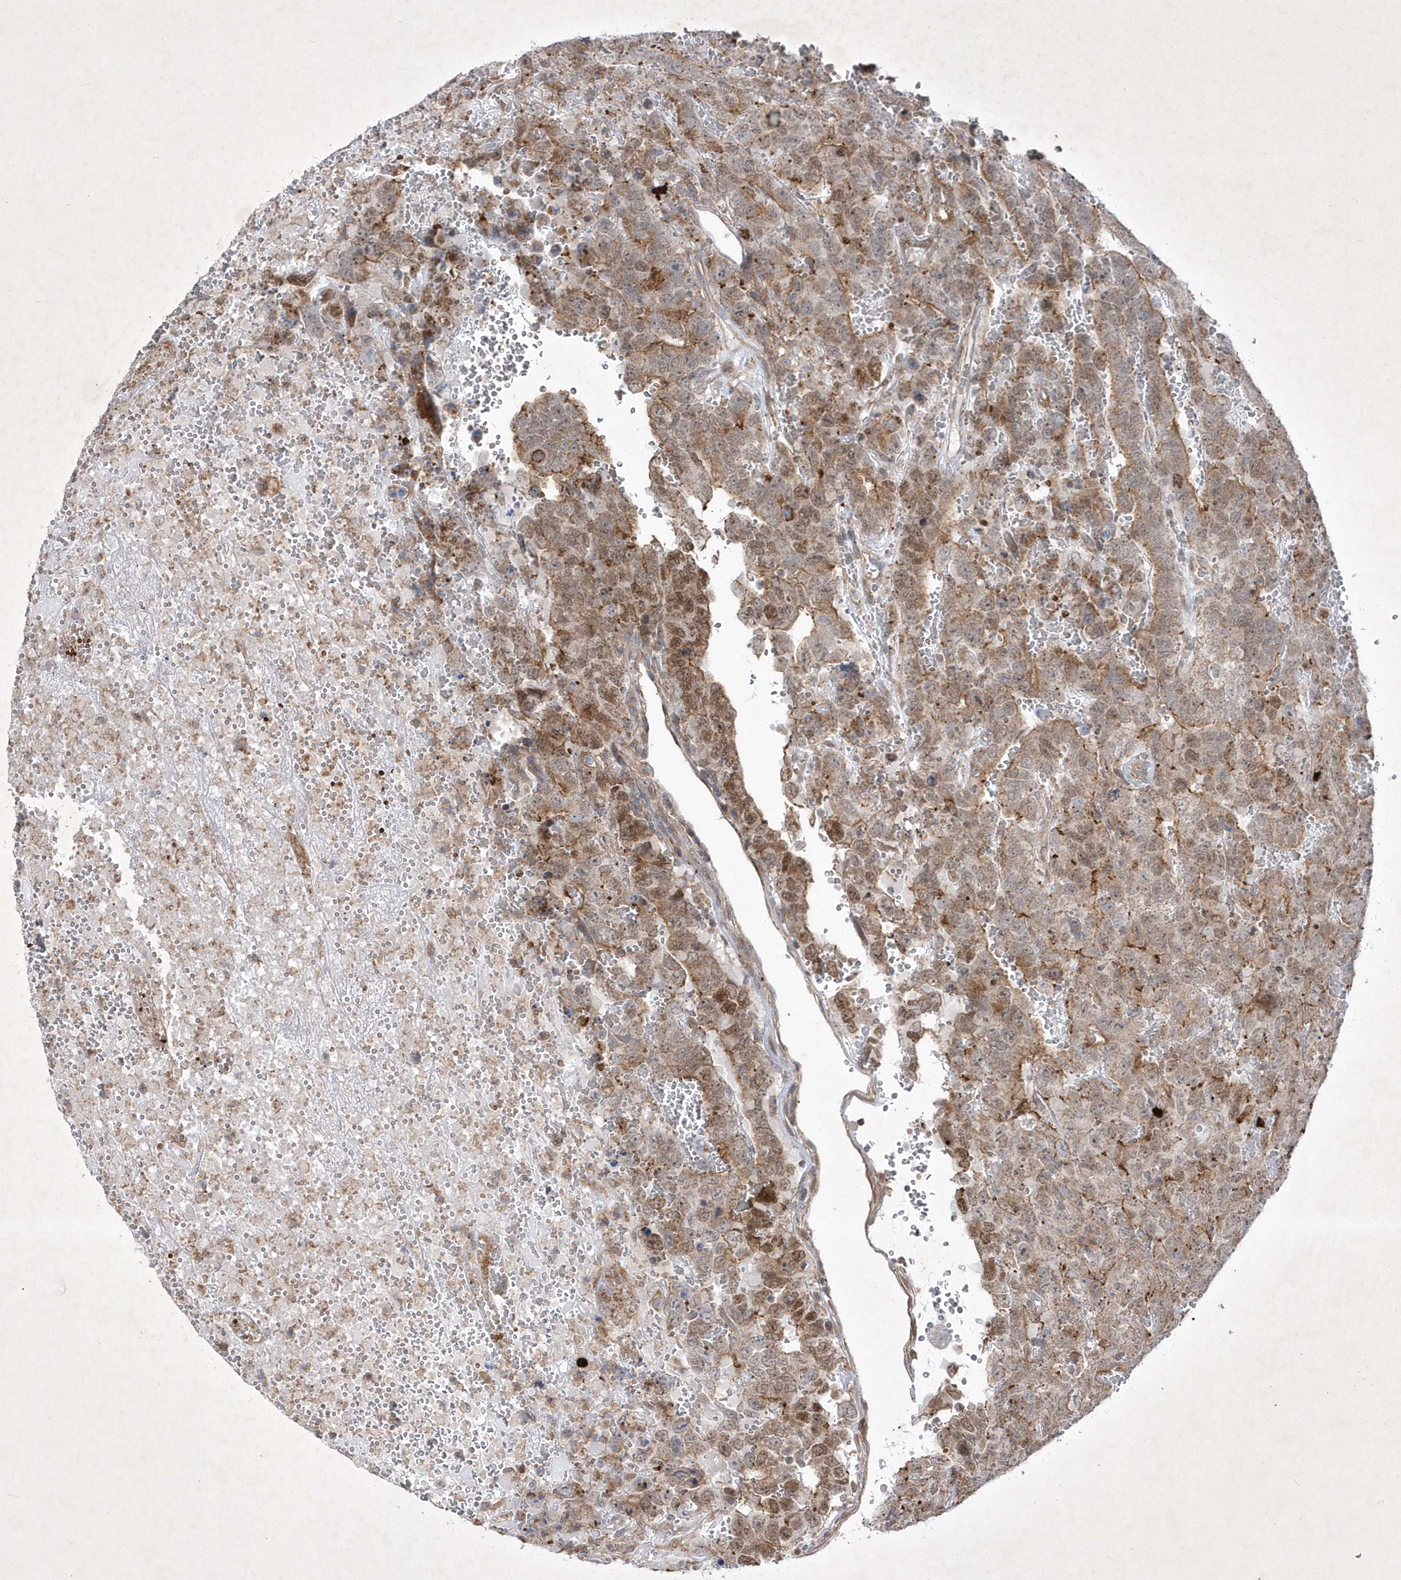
{"staining": {"intensity": "moderate", "quantity": ">75%", "location": "cytoplasmic/membranous,nuclear"}, "tissue": "testis cancer", "cell_type": "Tumor cells", "image_type": "cancer", "snomed": [{"axis": "morphology", "description": "Carcinoma, Embryonal, NOS"}, {"axis": "topography", "description": "Testis"}], "caption": "Protein expression analysis of testis cancer demonstrates moderate cytoplasmic/membranous and nuclear positivity in approximately >75% of tumor cells.", "gene": "OPA1", "patient": {"sex": "male", "age": 45}}